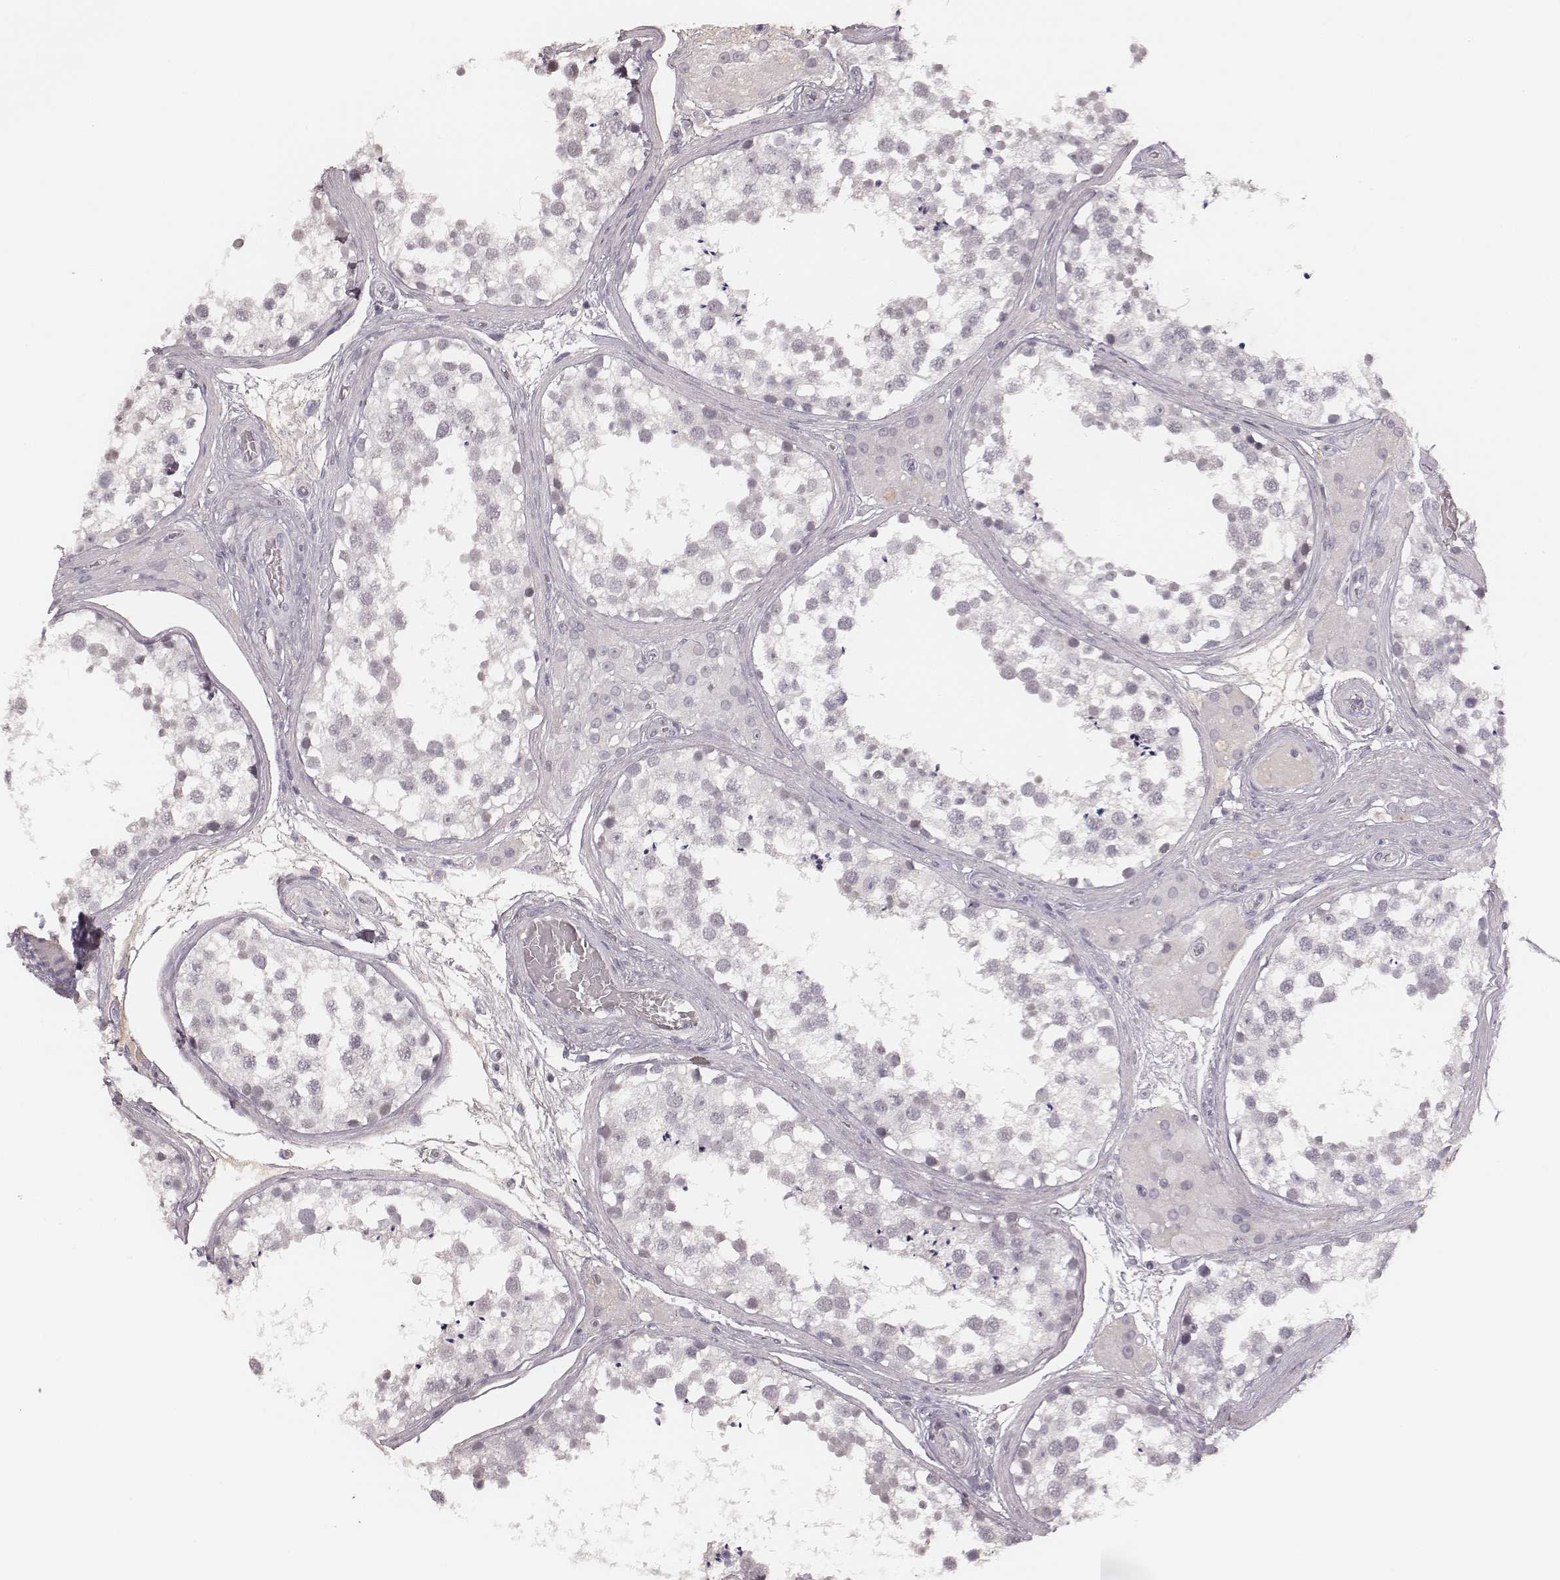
{"staining": {"intensity": "negative", "quantity": "none", "location": "none"}, "tissue": "testis", "cell_type": "Cells in seminiferous ducts", "image_type": "normal", "snomed": [{"axis": "morphology", "description": "Normal tissue, NOS"}, {"axis": "morphology", "description": "Seminoma, NOS"}, {"axis": "topography", "description": "Testis"}], "caption": "The photomicrograph demonstrates no staining of cells in seminiferous ducts in unremarkable testis.", "gene": "MSX1", "patient": {"sex": "male", "age": 65}}